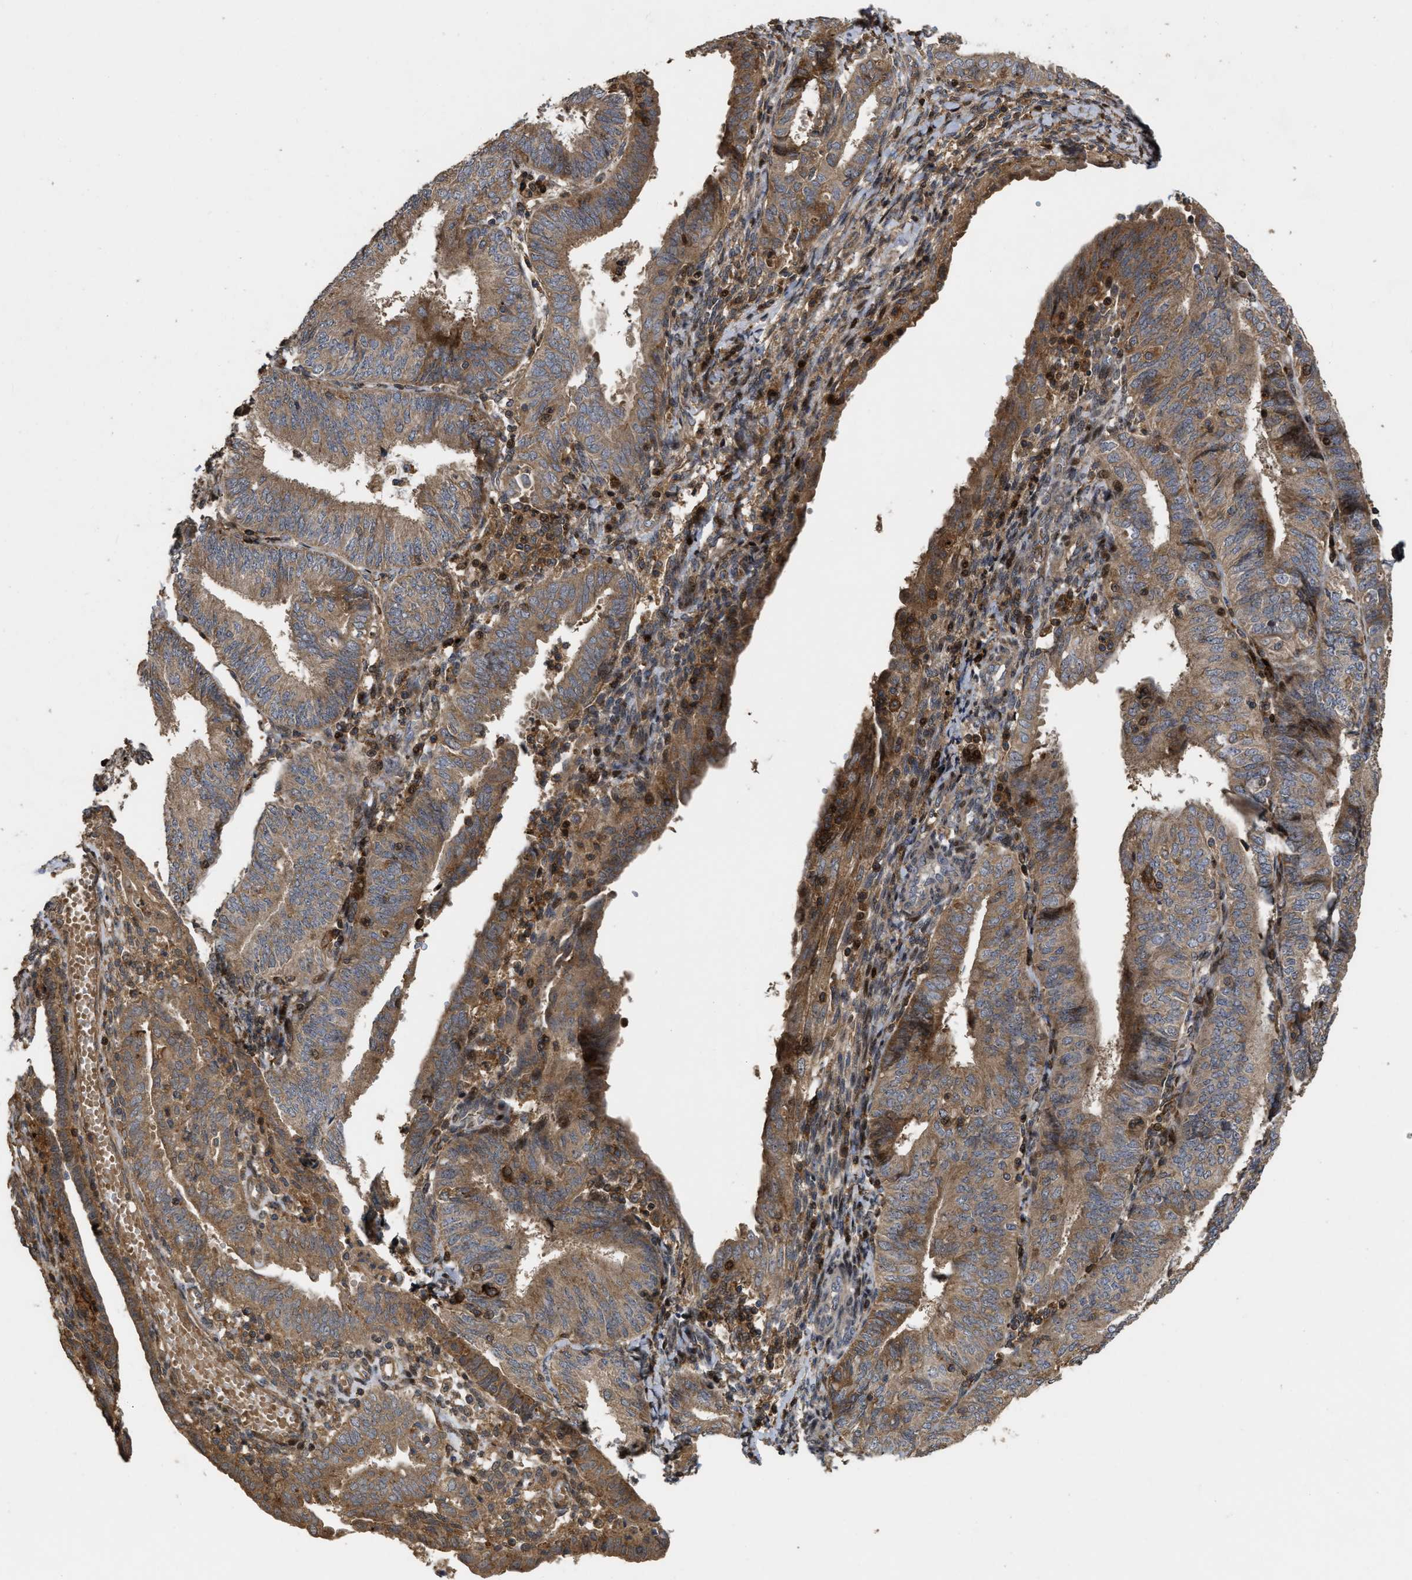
{"staining": {"intensity": "moderate", "quantity": ">75%", "location": "cytoplasmic/membranous"}, "tissue": "endometrial cancer", "cell_type": "Tumor cells", "image_type": "cancer", "snomed": [{"axis": "morphology", "description": "Adenocarcinoma, NOS"}, {"axis": "topography", "description": "Endometrium"}], "caption": "Endometrial cancer stained with a brown dye exhibits moderate cytoplasmic/membranous positive staining in about >75% of tumor cells.", "gene": "CBR3", "patient": {"sex": "female", "age": 58}}